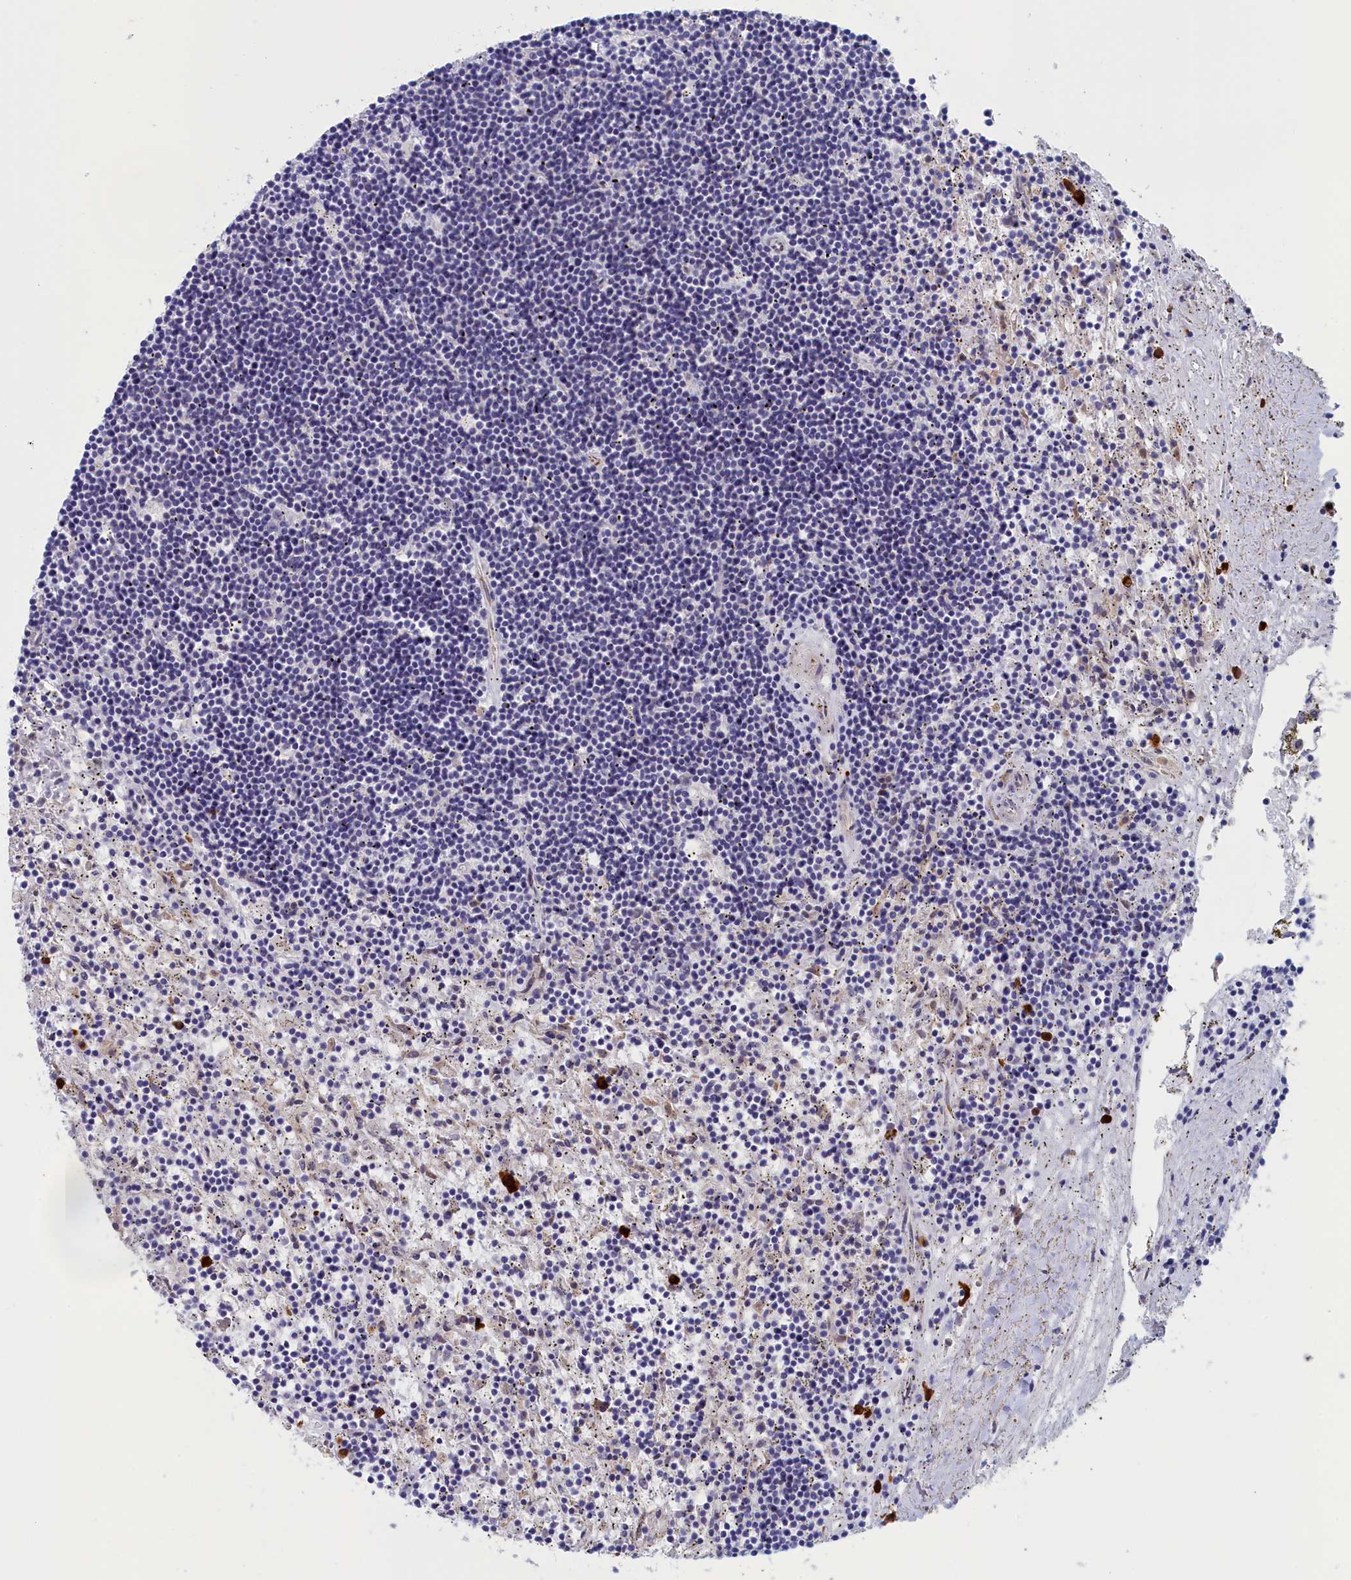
{"staining": {"intensity": "negative", "quantity": "none", "location": "none"}, "tissue": "lymphoma", "cell_type": "Tumor cells", "image_type": "cancer", "snomed": [{"axis": "morphology", "description": "Malignant lymphoma, non-Hodgkin's type, Low grade"}, {"axis": "topography", "description": "Spleen"}], "caption": "Tumor cells show no significant expression in lymphoma. (Stains: DAB IHC with hematoxylin counter stain, Microscopy: brightfield microscopy at high magnification).", "gene": "CCDC68", "patient": {"sex": "male", "age": 76}}